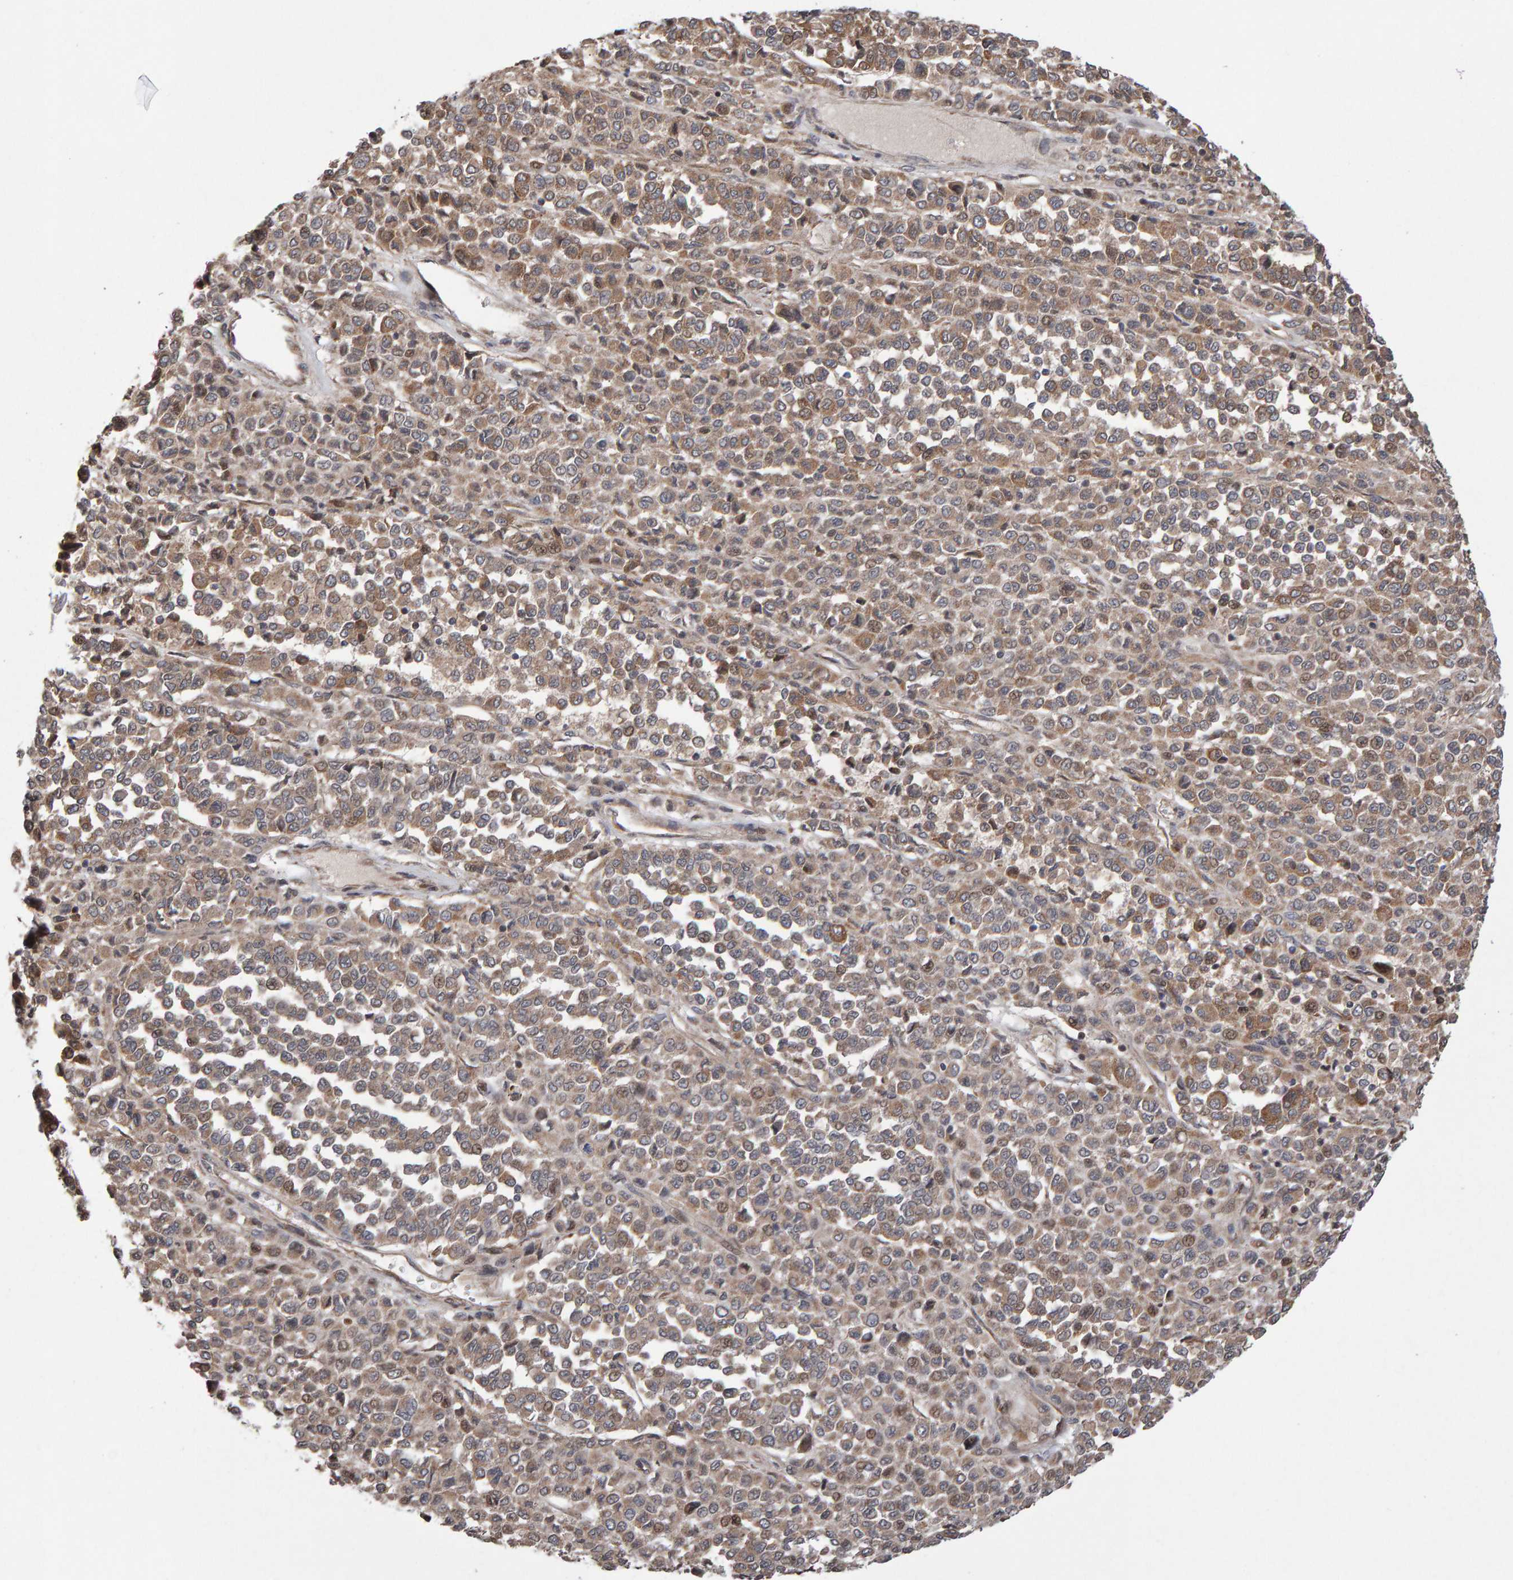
{"staining": {"intensity": "moderate", "quantity": "25%-75%", "location": "cytoplasmic/membranous"}, "tissue": "melanoma", "cell_type": "Tumor cells", "image_type": "cancer", "snomed": [{"axis": "morphology", "description": "Malignant melanoma, Metastatic site"}, {"axis": "topography", "description": "Pancreas"}], "caption": "This is an image of immunohistochemistry staining of melanoma, which shows moderate positivity in the cytoplasmic/membranous of tumor cells.", "gene": "PECR", "patient": {"sex": "female", "age": 30}}